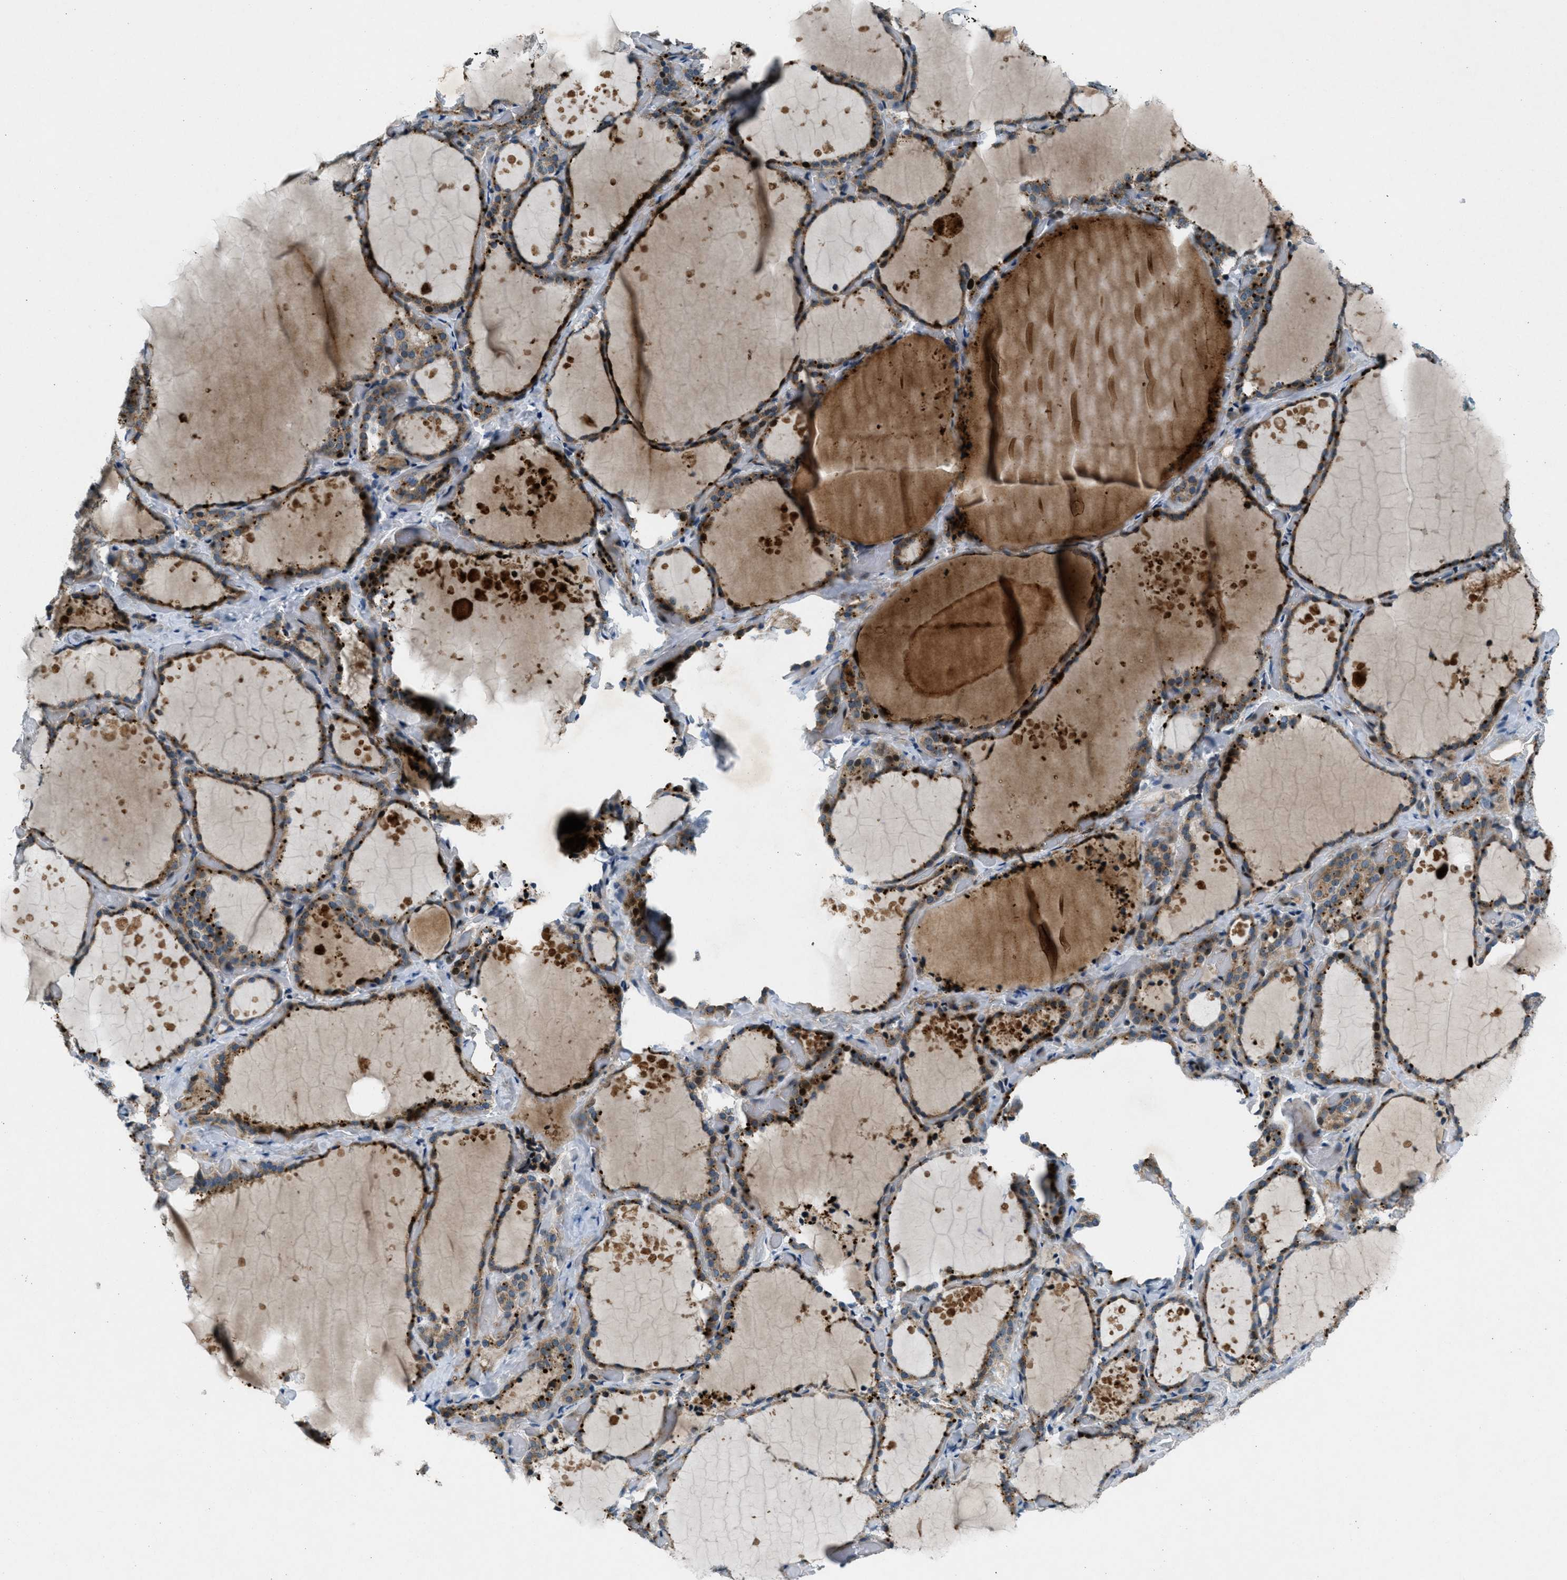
{"staining": {"intensity": "moderate", "quantity": ">75%", "location": "cytoplasmic/membranous"}, "tissue": "thyroid gland", "cell_type": "Glandular cells", "image_type": "normal", "snomed": [{"axis": "morphology", "description": "Normal tissue, NOS"}, {"axis": "topography", "description": "Thyroid gland"}], "caption": "Immunohistochemistry image of normal thyroid gland: thyroid gland stained using immunohistochemistry (IHC) exhibits medium levels of moderate protein expression localized specifically in the cytoplasmic/membranous of glandular cells, appearing as a cytoplasmic/membranous brown color.", "gene": "CLEC2D", "patient": {"sex": "female", "age": 44}}